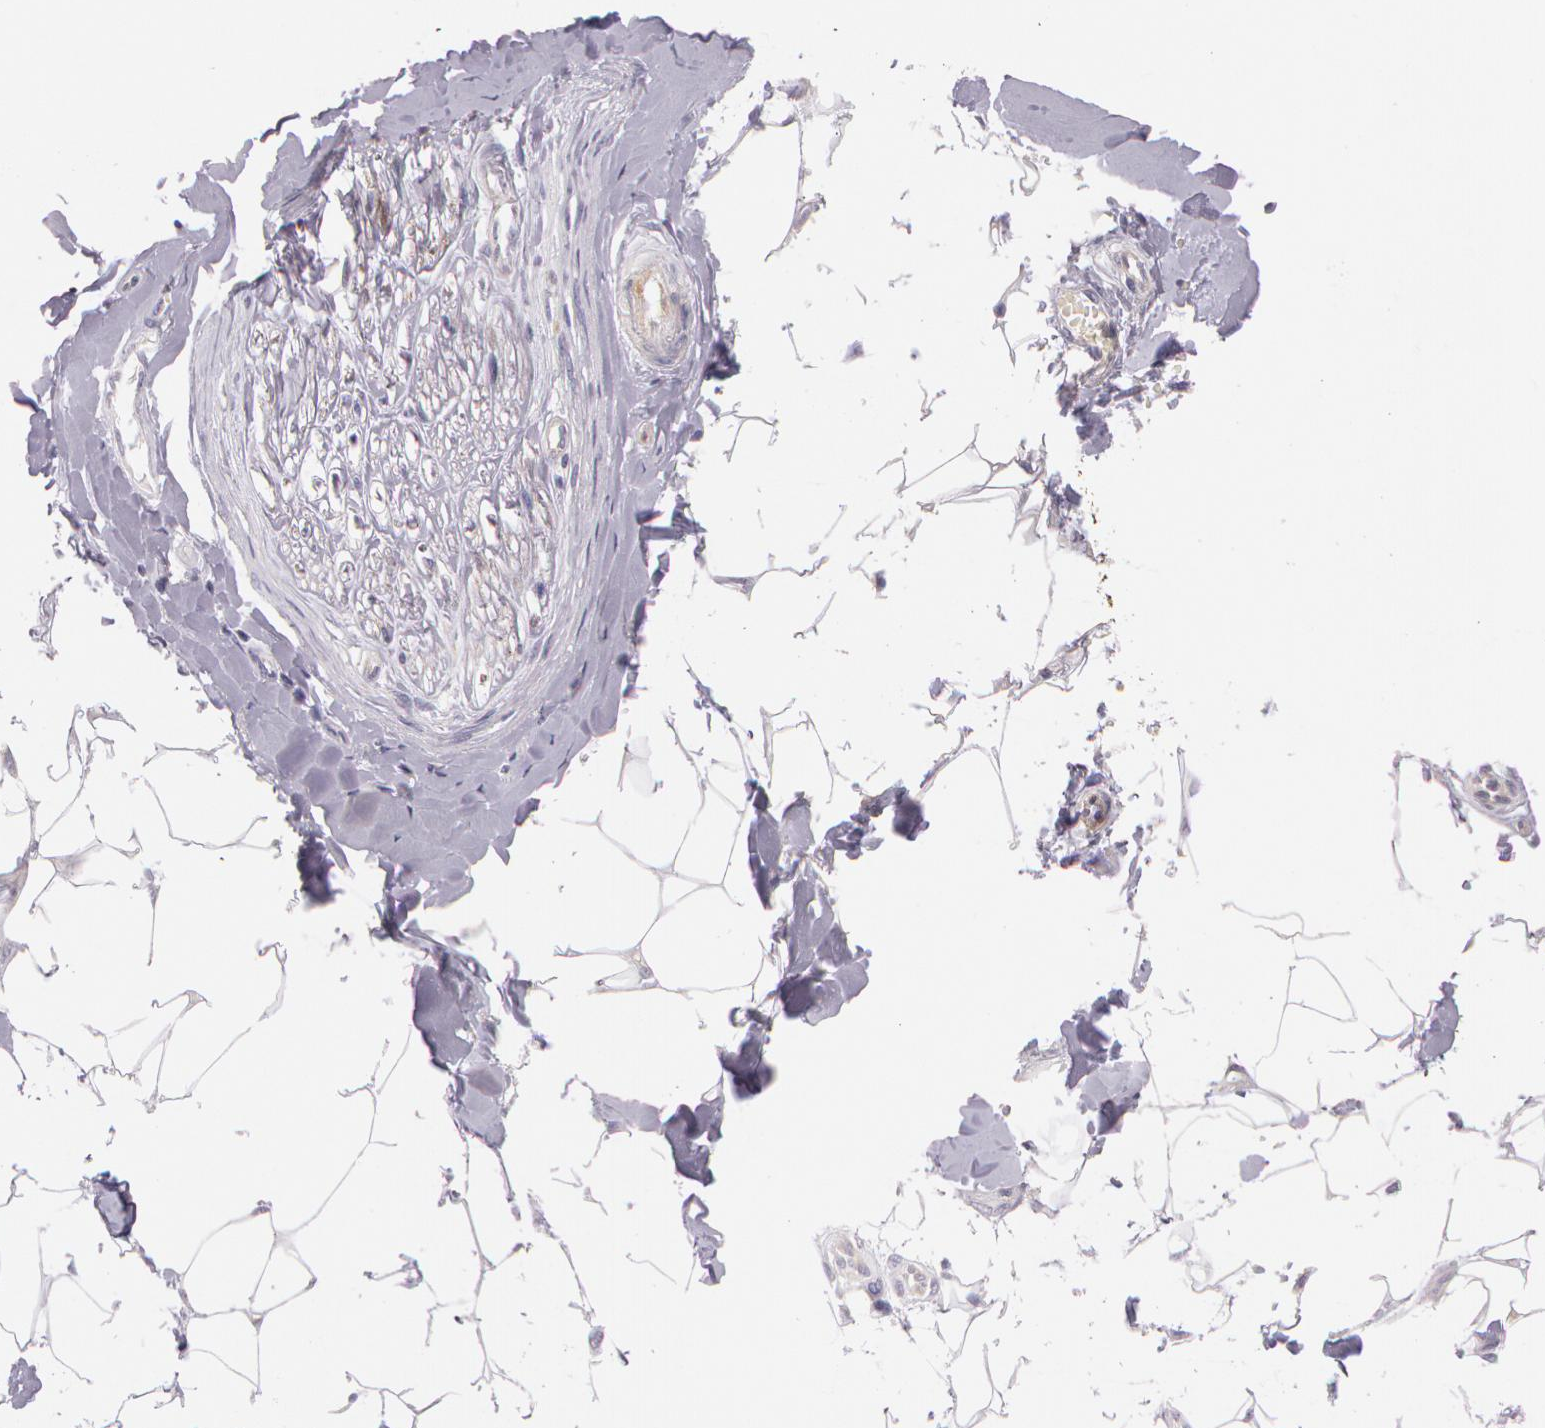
{"staining": {"intensity": "negative", "quantity": "none", "location": "none"}, "tissue": "adipose tissue", "cell_type": "Adipocytes", "image_type": "normal", "snomed": [{"axis": "morphology", "description": "Normal tissue, NOS"}, {"axis": "morphology", "description": "Squamous cell carcinoma, NOS"}, {"axis": "topography", "description": "Skin"}, {"axis": "topography", "description": "Peripheral nerve tissue"}], "caption": "IHC image of normal human adipose tissue stained for a protein (brown), which exhibits no staining in adipocytes.", "gene": "APP", "patient": {"sex": "male", "age": 83}}